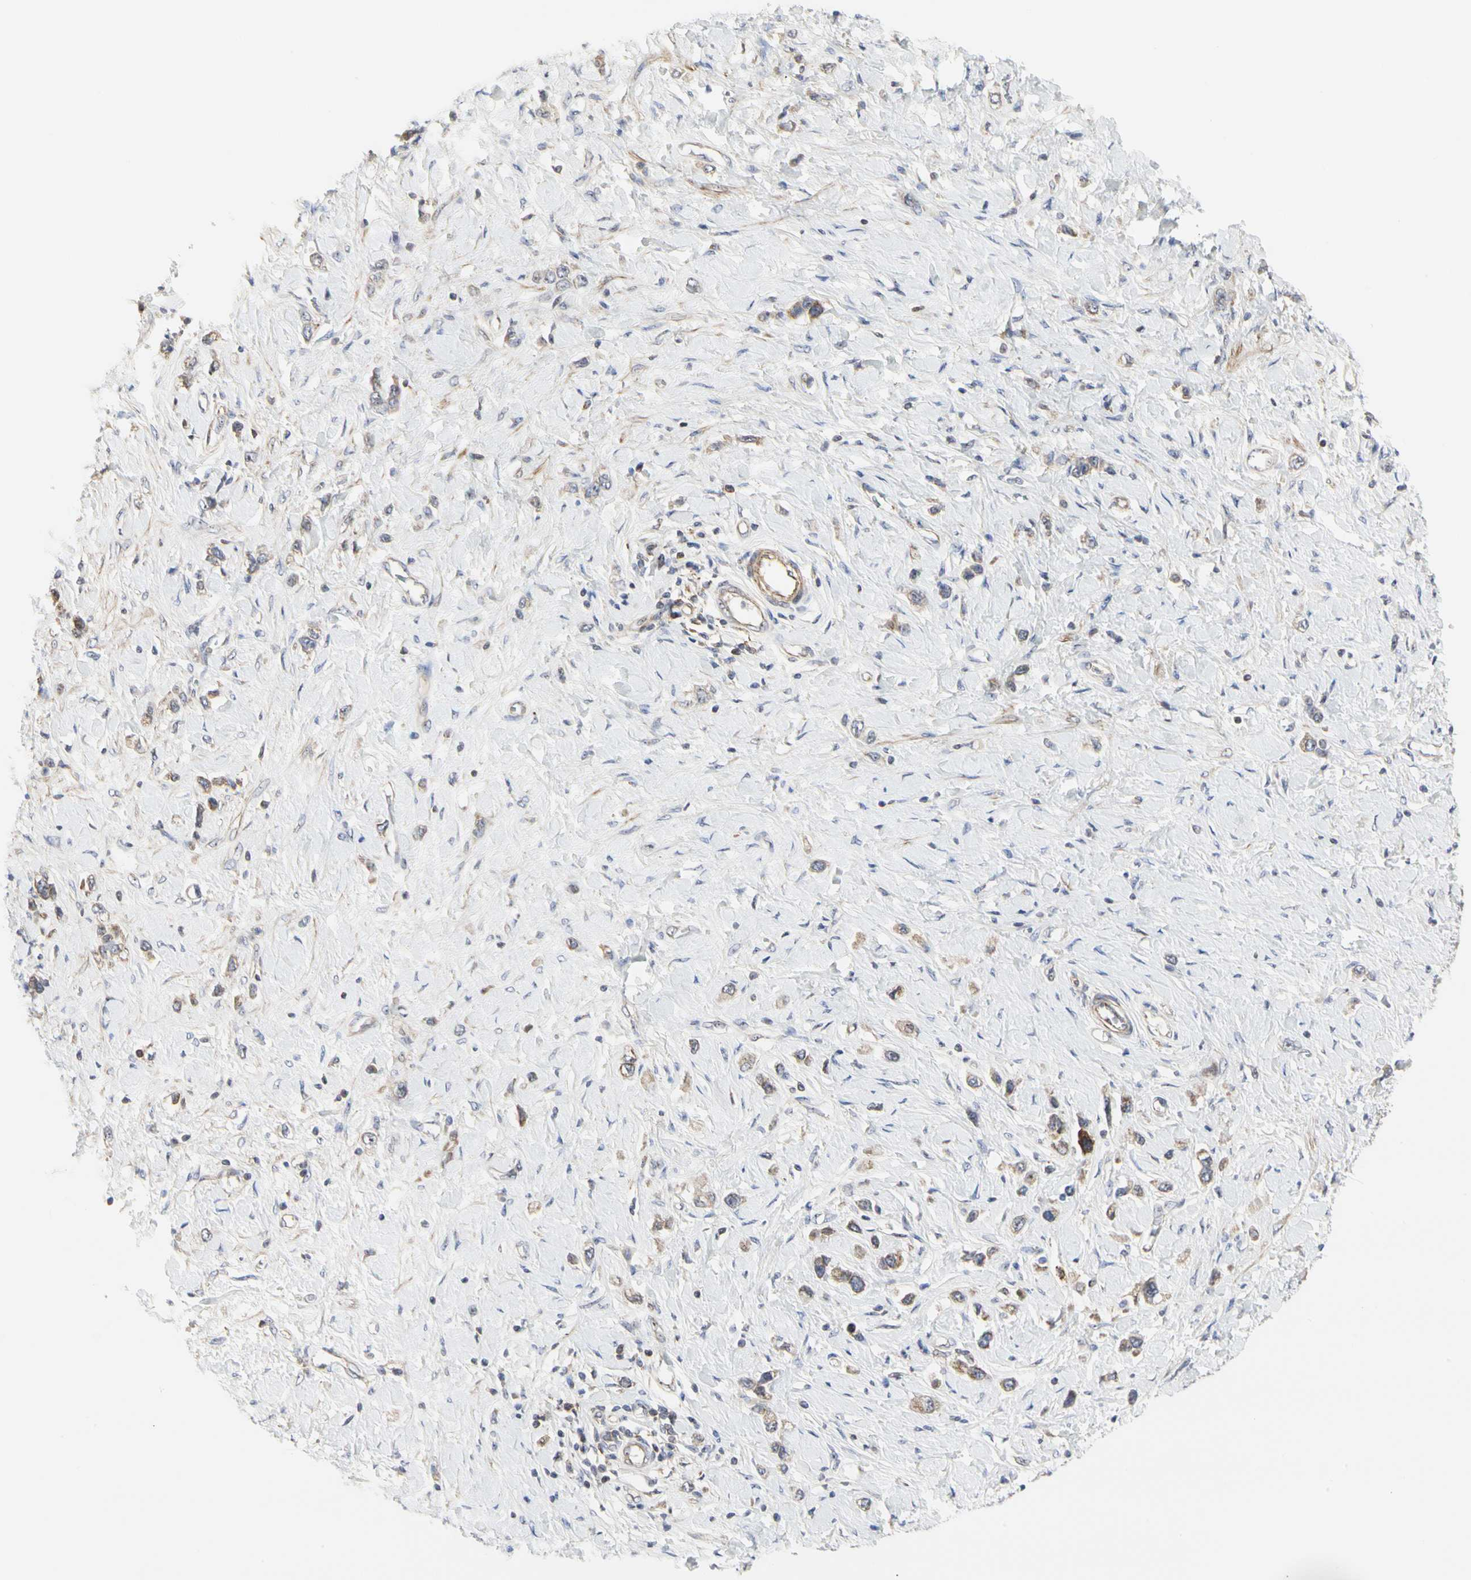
{"staining": {"intensity": "moderate", "quantity": "25%-75%", "location": "cytoplasmic/membranous"}, "tissue": "stomach cancer", "cell_type": "Tumor cells", "image_type": "cancer", "snomed": [{"axis": "morphology", "description": "Normal tissue, NOS"}, {"axis": "morphology", "description": "Adenocarcinoma, NOS"}, {"axis": "topography", "description": "Stomach, upper"}, {"axis": "topography", "description": "Stomach"}], "caption": "The photomicrograph displays immunohistochemical staining of stomach cancer. There is moderate cytoplasmic/membranous staining is identified in about 25%-75% of tumor cells.", "gene": "SHANK2", "patient": {"sex": "female", "age": 65}}